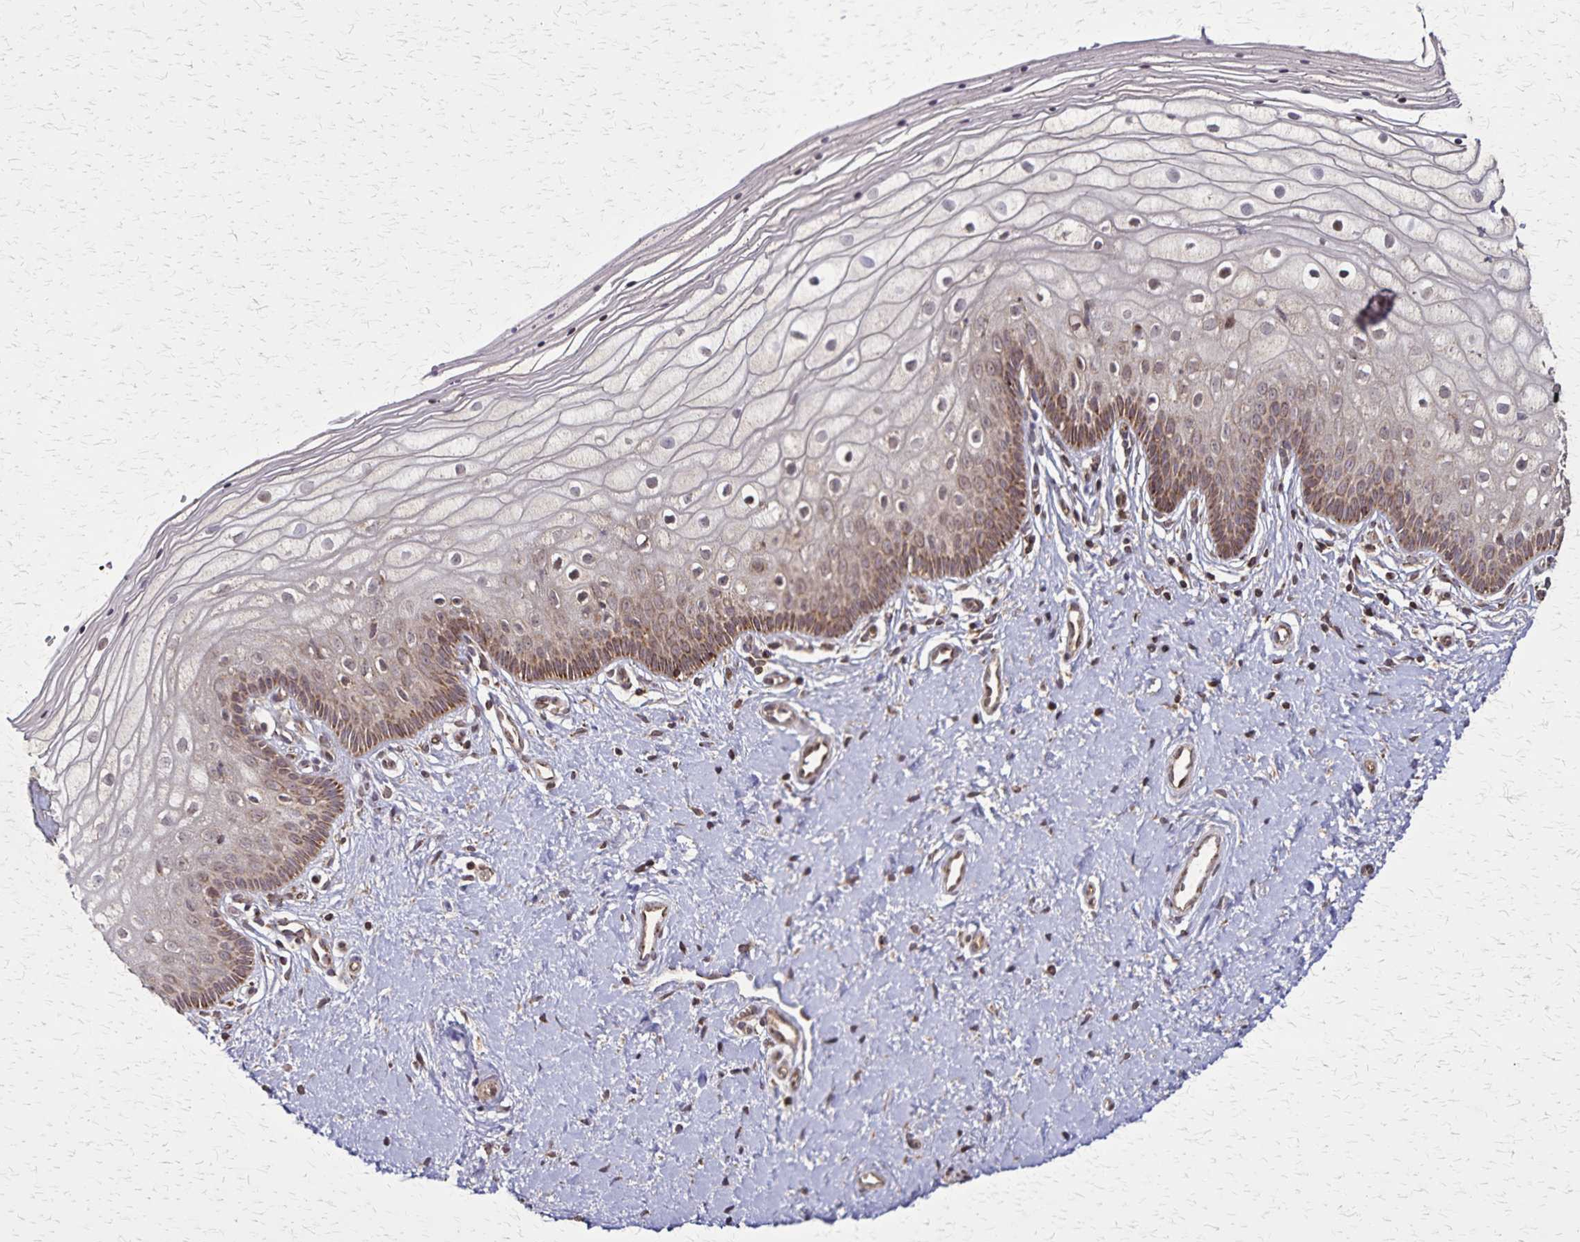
{"staining": {"intensity": "moderate", "quantity": "25%-75%", "location": "cytoplasmic/membranous,nuclear"}, "tissue": "vagina", "cell_type": "Squamous epithelial cells", "image_type": "normal", "snomed": [{"axis": "morphology", "description": "Normal tissue, NOS"}, {"axis": "topography", "description": "Vagina"}], "caption": "Immunohistochemical staining of benign vagina shows medium levels of moderate cytoplasmic/membranous,nuclear staining in approximately 25%-75% of squamous epithelial cells.", "gene": "NFS1", "patient": {"sex": "female", "age": 39}}